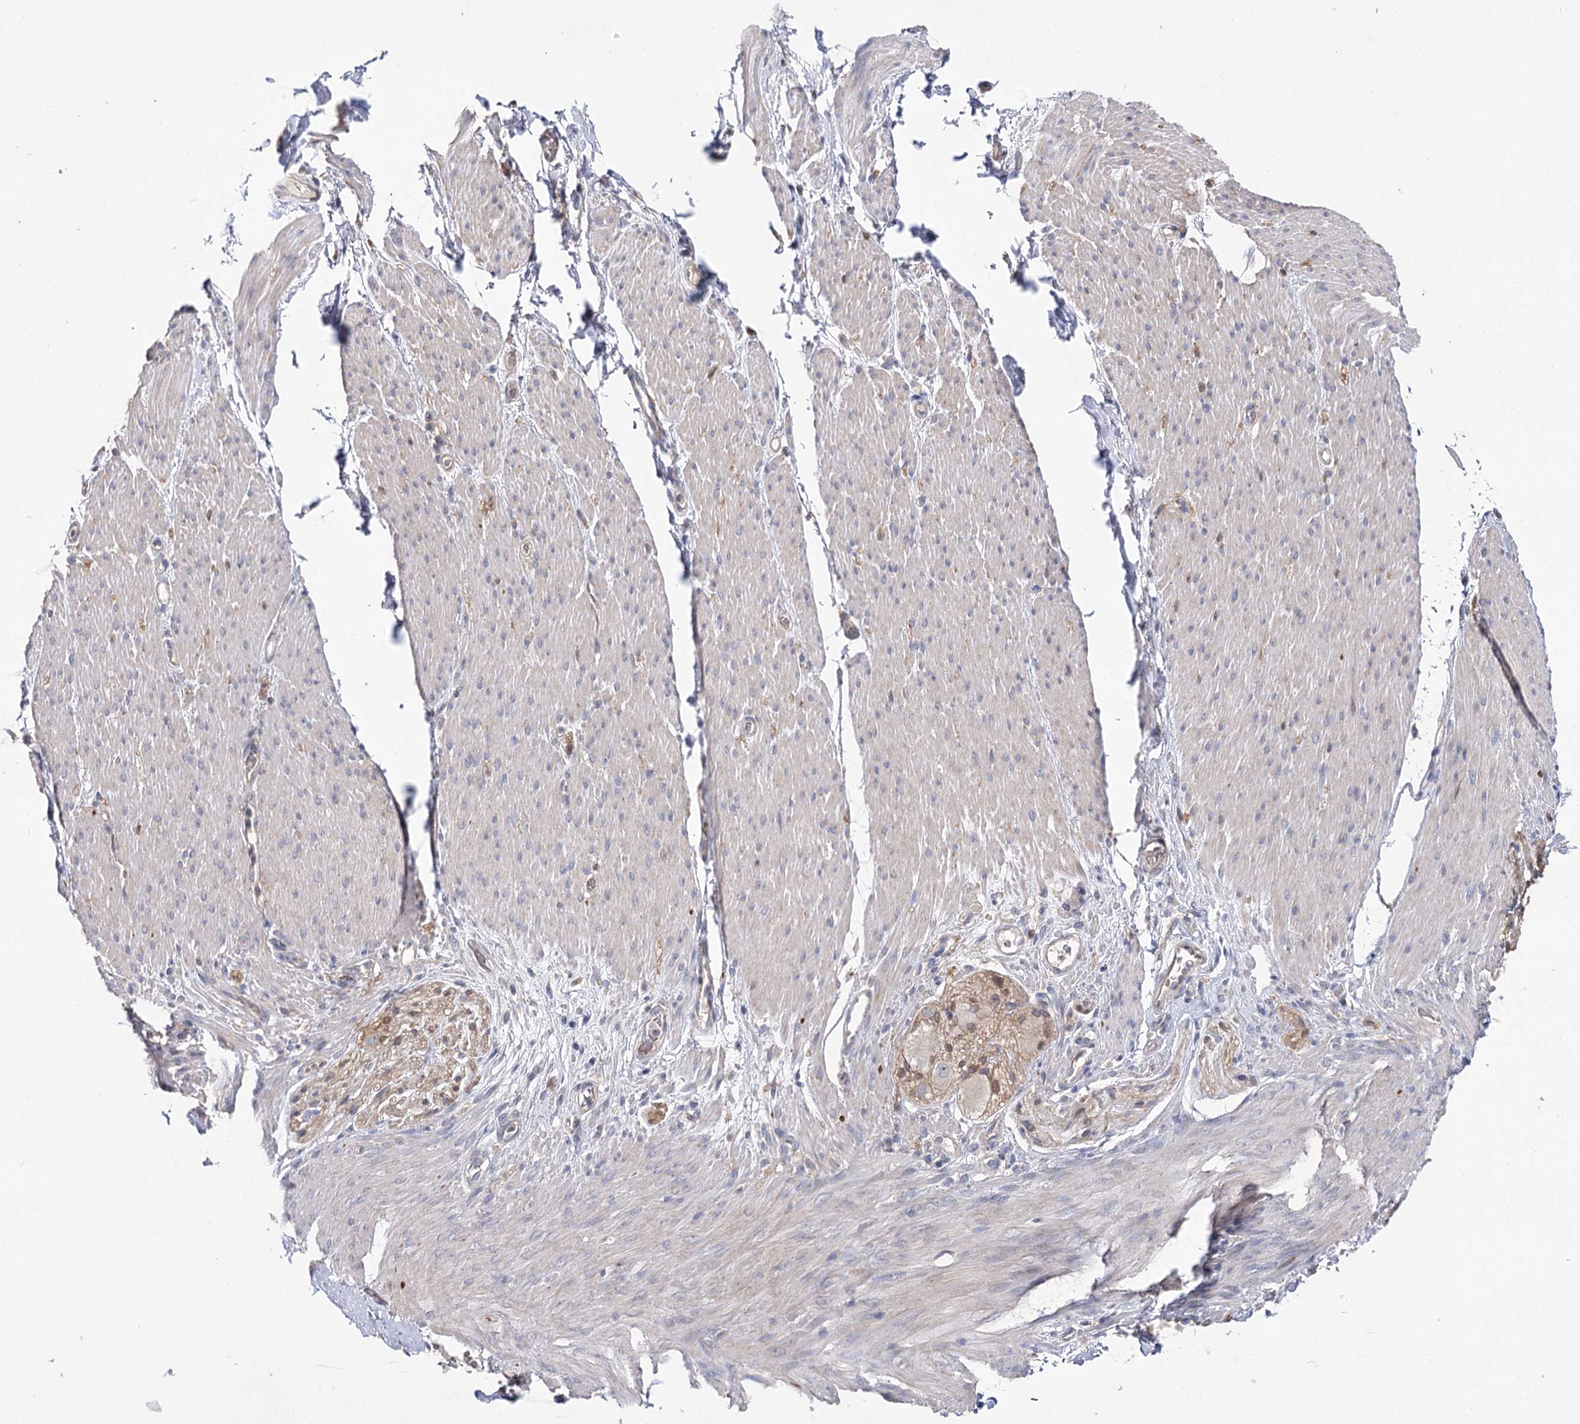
{"staining": {"intensity": "moderate", "quantity": "<25%", "location": "cytoplasmic/membranous"}, "tissue": "adipose tissue", "cell_type": "Adipocytes", "image_type": "normal", "snomed": [{"axis": "morphology", "description": "Normal tissue, NOS"}, {"axis": "topography", "description": "Colon"}, {"axis": "topography", "description": "Peripheral nerve tissue"}], "caption": "Immunohistochemistry micrograph of normal adipose tissue: human adipose tissue stained using immunohistochemistry (IHC) displays low levels of moderate protein expression localized specifically in the cytoplasmic/membranous of adipocytes, appearing as a cytoplasmic/membranous brown color.", "gene": "AURKC", "patient": {"sex": "female", "age": 61}}